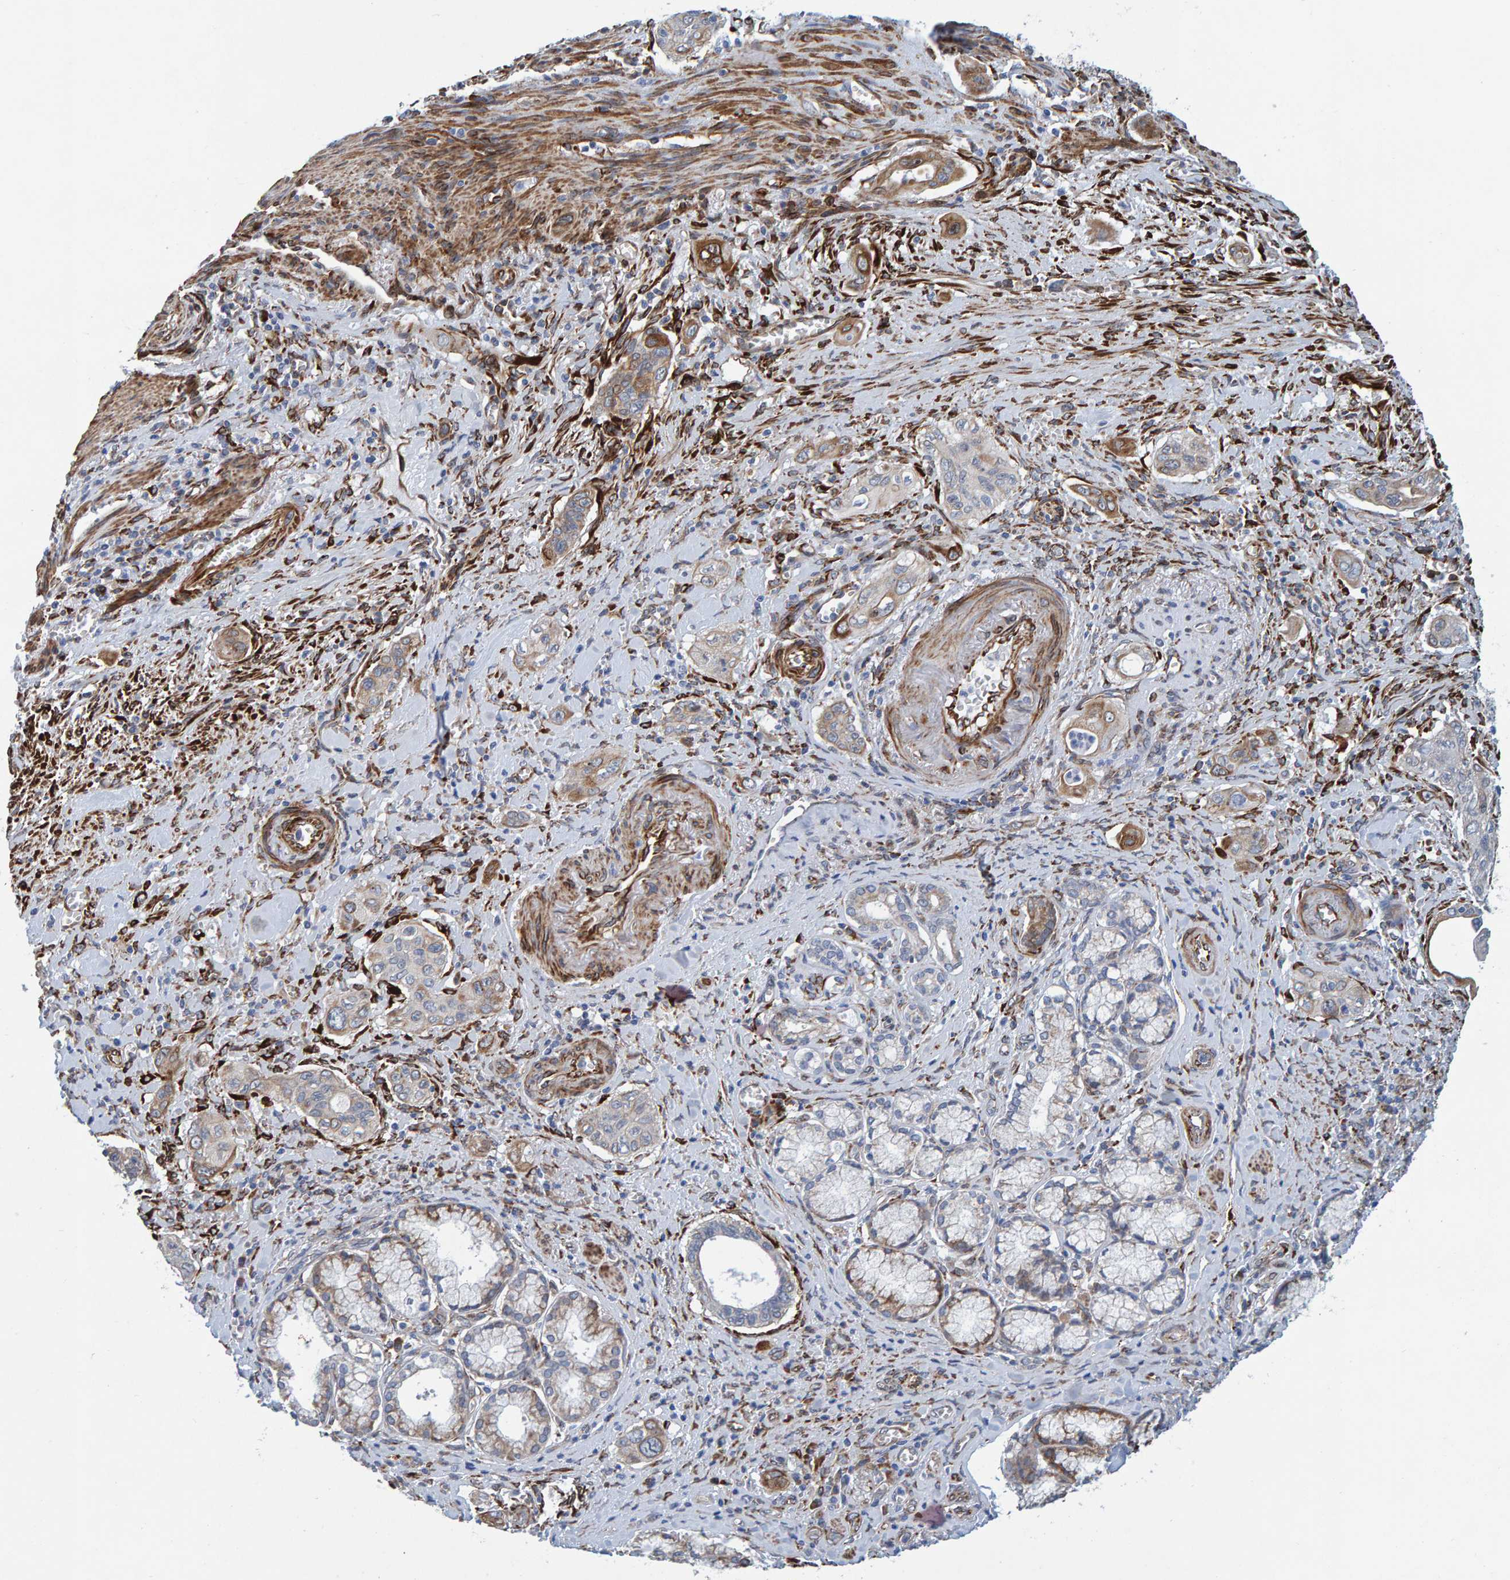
{"staining": {"intensity": "moderate", "quantity": "25%-75%", "location": "cytoplasmic/membranous"}, "tissue": "pancreatic cancer", "cell_type": "Tumor cells", "image_type": "cancer", "snomed": [{"axis": "morphology", "description": "Adenocarcinoma, NOS"}, {"axis": "topography", "description": "Pancreas"}], "caption": "DAB (3,3'-diaminobenzidine) immunohistochemical staining of human adenocarcinoma (pancreatic) reveals moderate cytoplasmic/membranous protein staining in approximately 25%-75% of tumor cells.", "gene": "MMP16", "patient": {"sex": "male", "age": 77}}